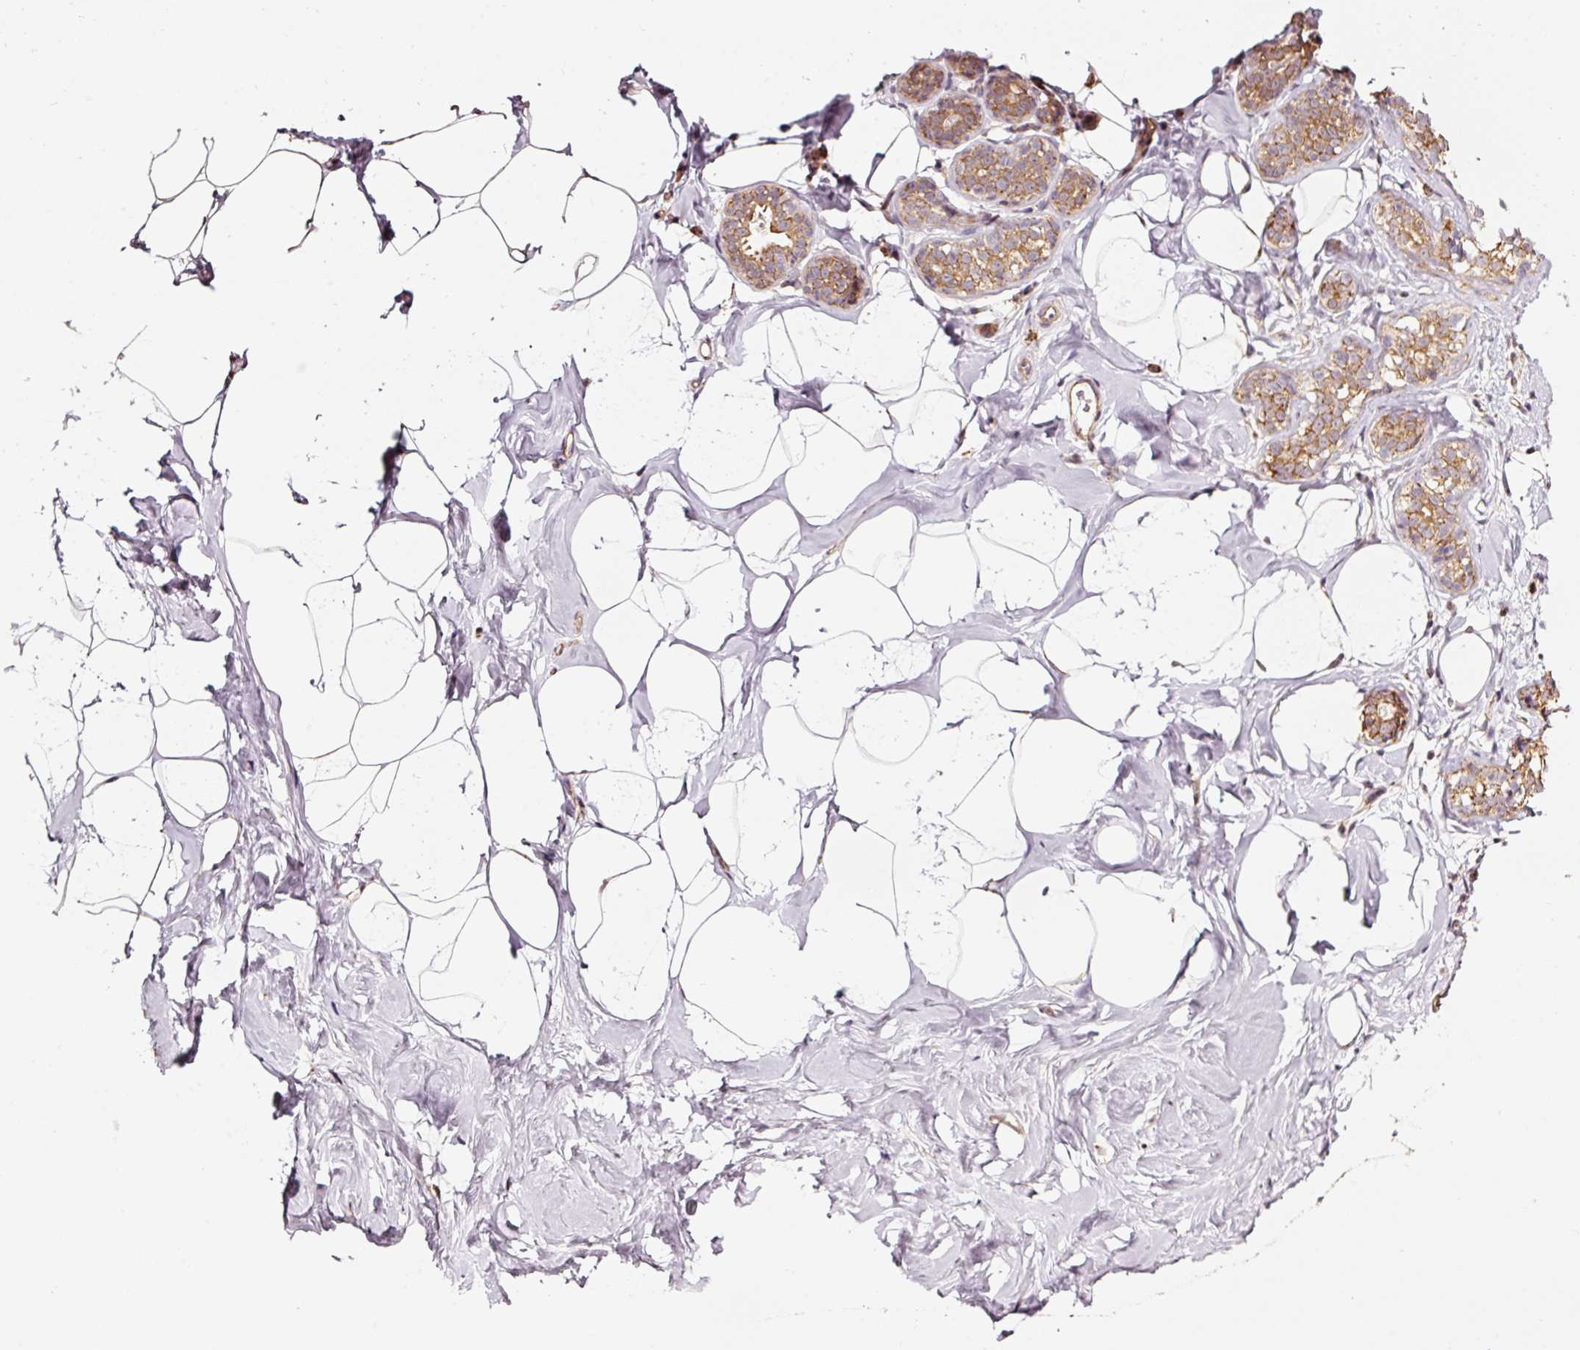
{"staining": {"intensity": "negative", "quantity": "none", "location": "none"}, "tissue": "breast", "cell_type": "Adipocytes", "image_type": "normal", "snomed": [{"axis": "morphology", "description": "Normal tissue, NOS"}, {"axis": "topography", "description": "Breast"}], "caption": "Image shows no protein expression in adipocytes of unremarkable breast. (Stains: DAB IHC with hematoxylin counter stain, Microscopy: brightfield microscopy at high magnification).", "gene": "RAB35", "patient": {"sex": "female", "age": 32}}